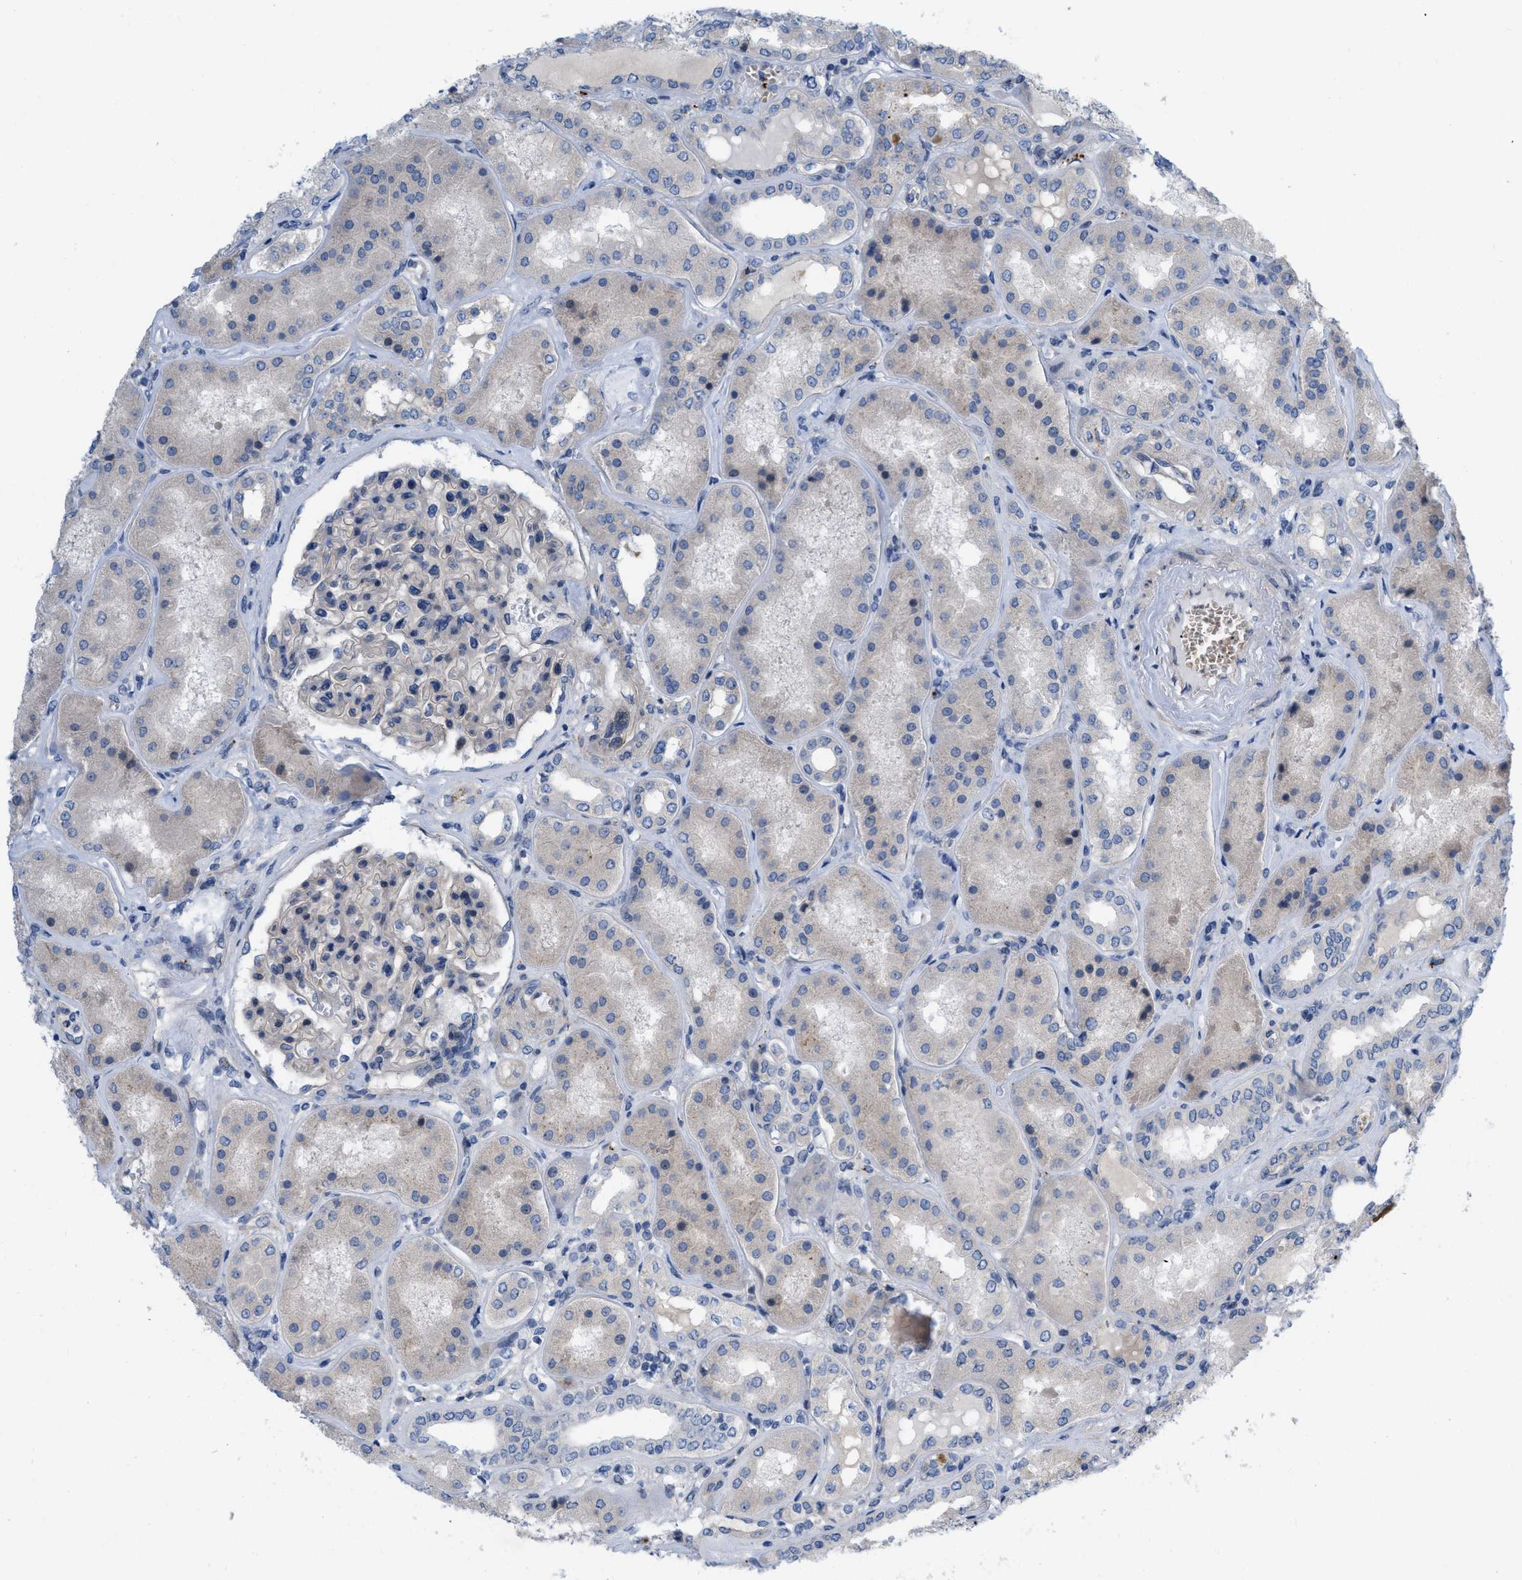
{"staining": {"intensity": "negative", "quantity": "none", "location": "none"}, "tissue": "kidney", "cell_type": "Cells in glomeruli", "image_type": "normal", "snomed": [{"axis": "morphology", "description": "Normal tissue, NOS"}, {"axis": "topography", "description": "Kidney"}], "caption": "This is an IHC micrograph of benign kidney. There is no staining in cells in glomeruli.", "gene": "NDEL1", "patient": {"sex": "female", "age": 56}}